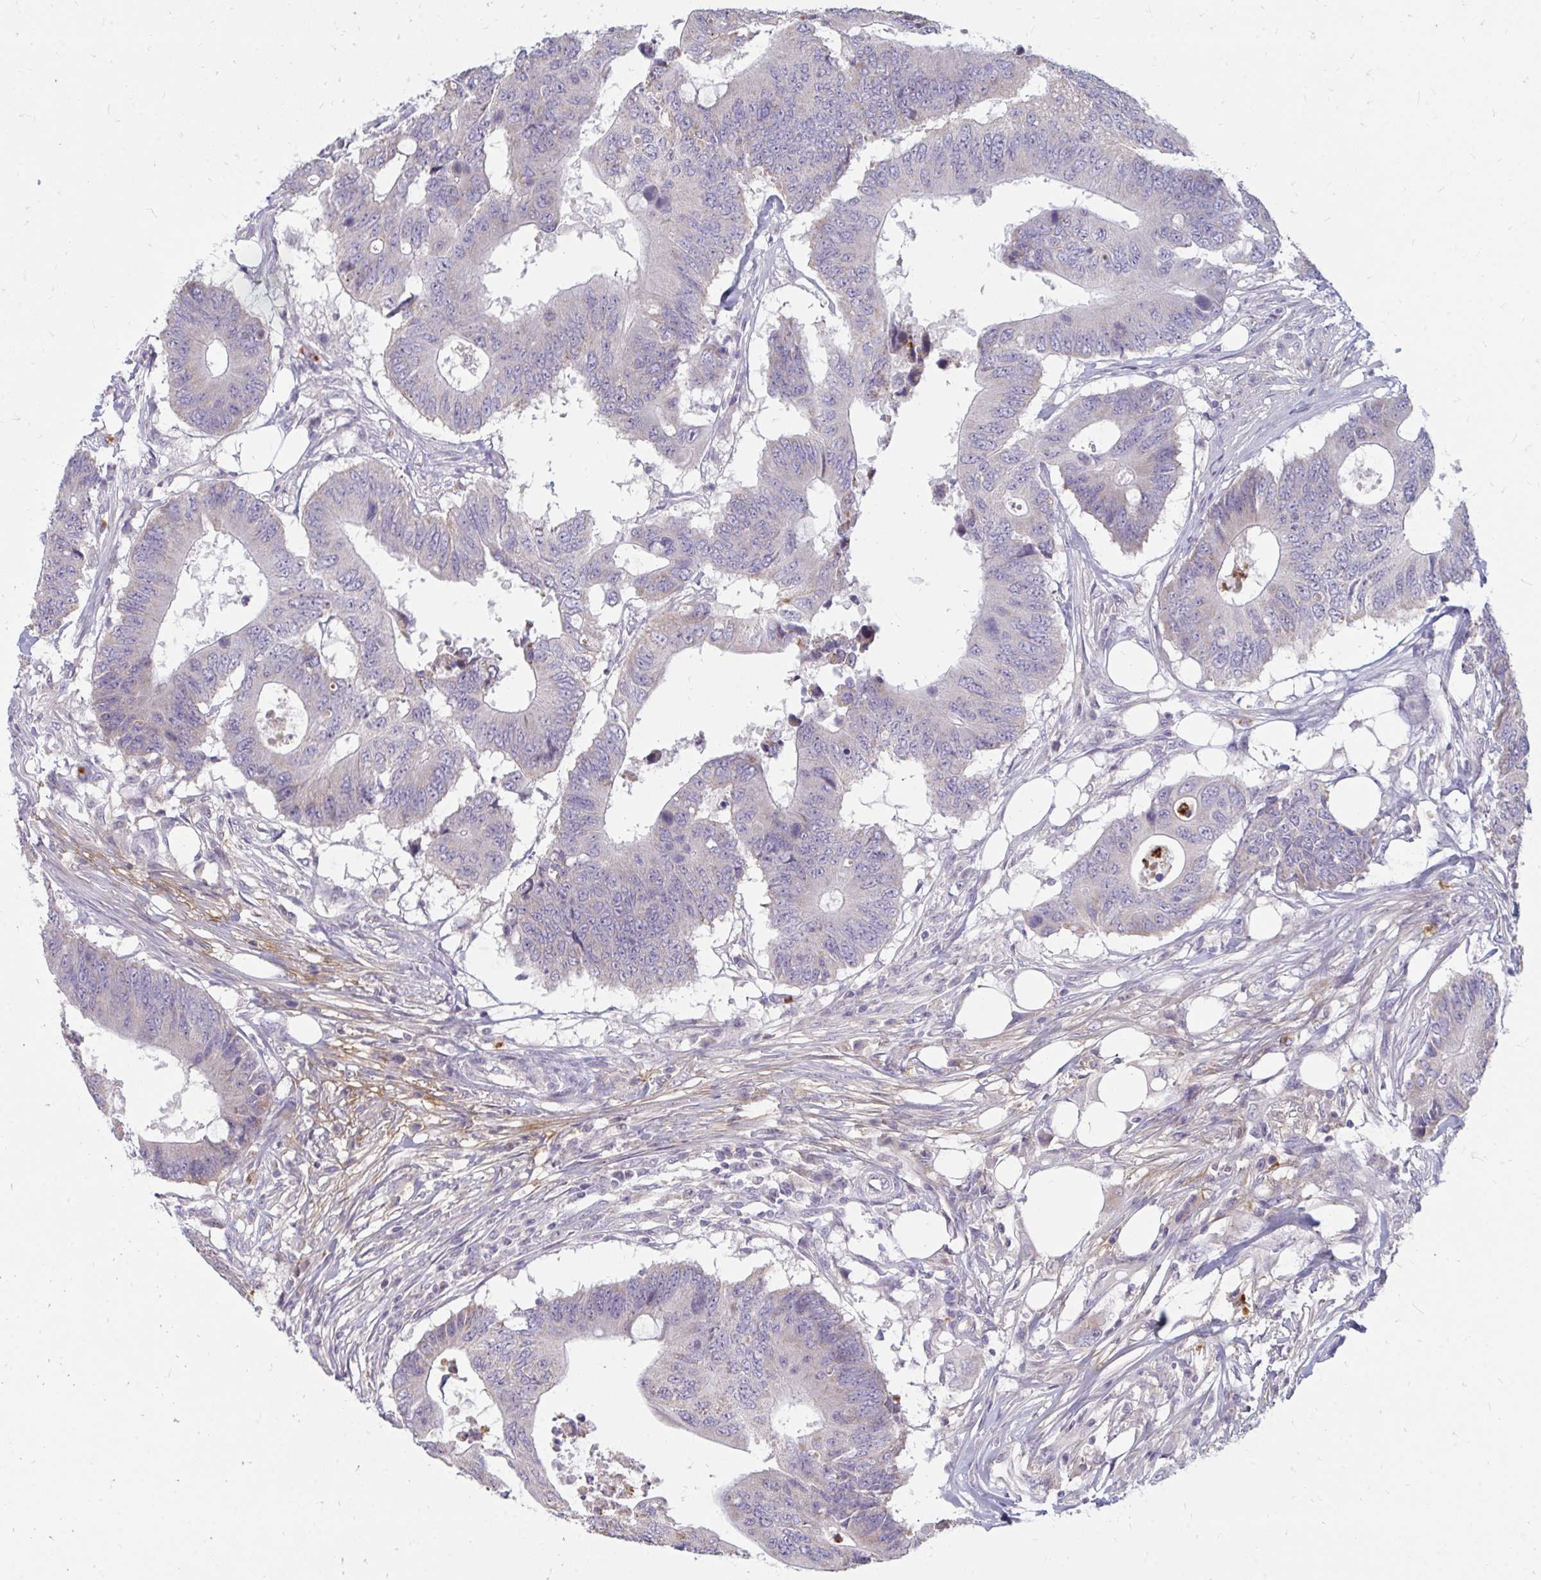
{"staining": {"intensity": "negative", "quantity": "none", "location": "none"}, "tissue": "colorectal cancer", "cell_type": "Tumor cells", "image_type": "cancer", "snomed": [{"axis": "morphology", "description": "Adenocarcinoma, NOS"}, {"axis": "topography", "description": "Colon"}], "caption": "Immunohistochemical staining of human adenocarcinoma (colorectal) exhibits no significant staining in tumor cells.", "gene": "RAB33A", "patient": {"sex": "male", "age": 71}}